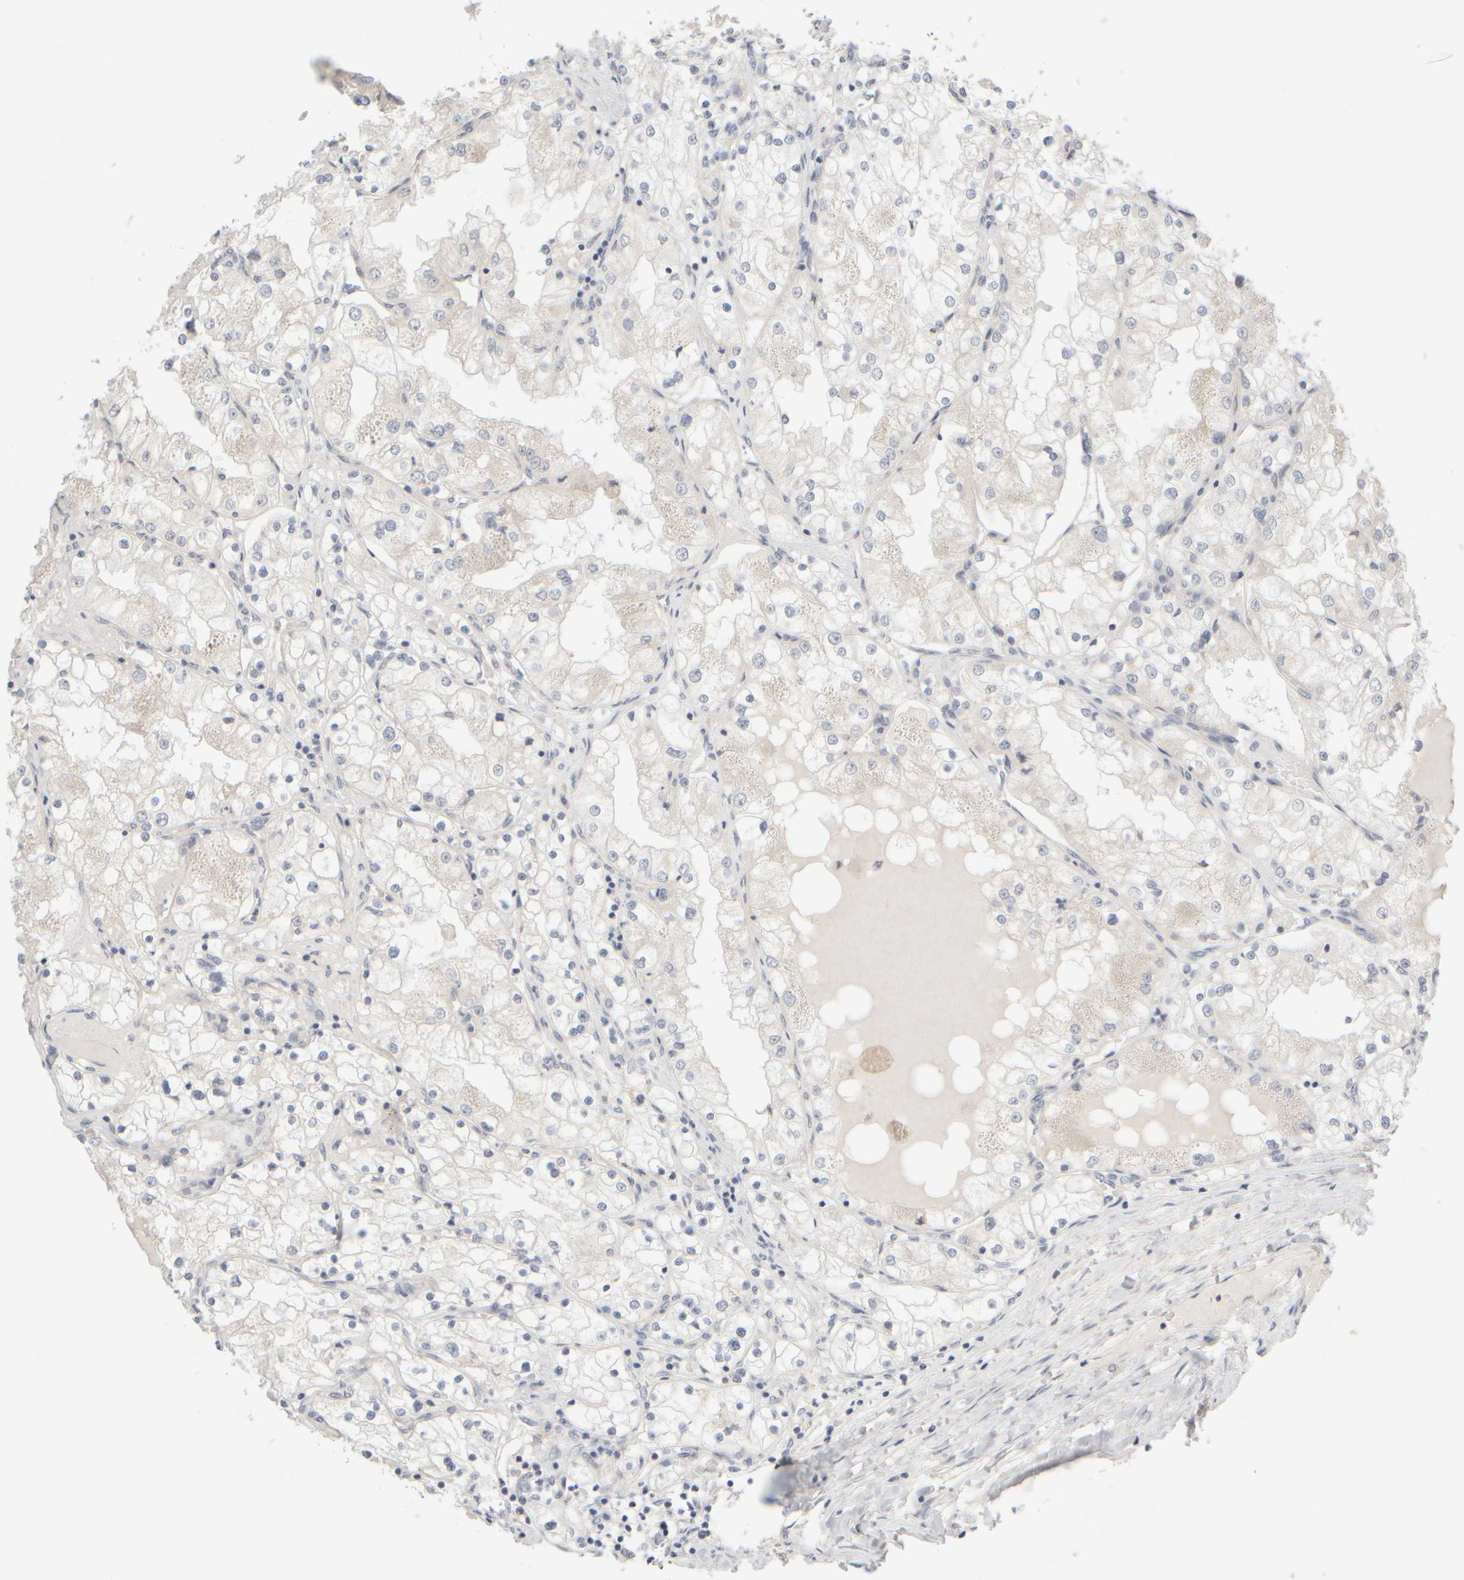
{"staining": {"intensity": "negative", "quantity": "none", "location": "none"}, "tissue": "renal cancer", "cell_type": "Tumor cells", "image_type": "cancer", "snomed": [{"axis": "morphology", "description": "Adenocarcinoma, NOS"}, {"axis": "topography", "description": "Kidney"}], "caption": "There is no significant expression in tumor cells of adenocarcinoma (renal).", "gene": "GOPC", "patient": {"sex": "male", "age": 68}}